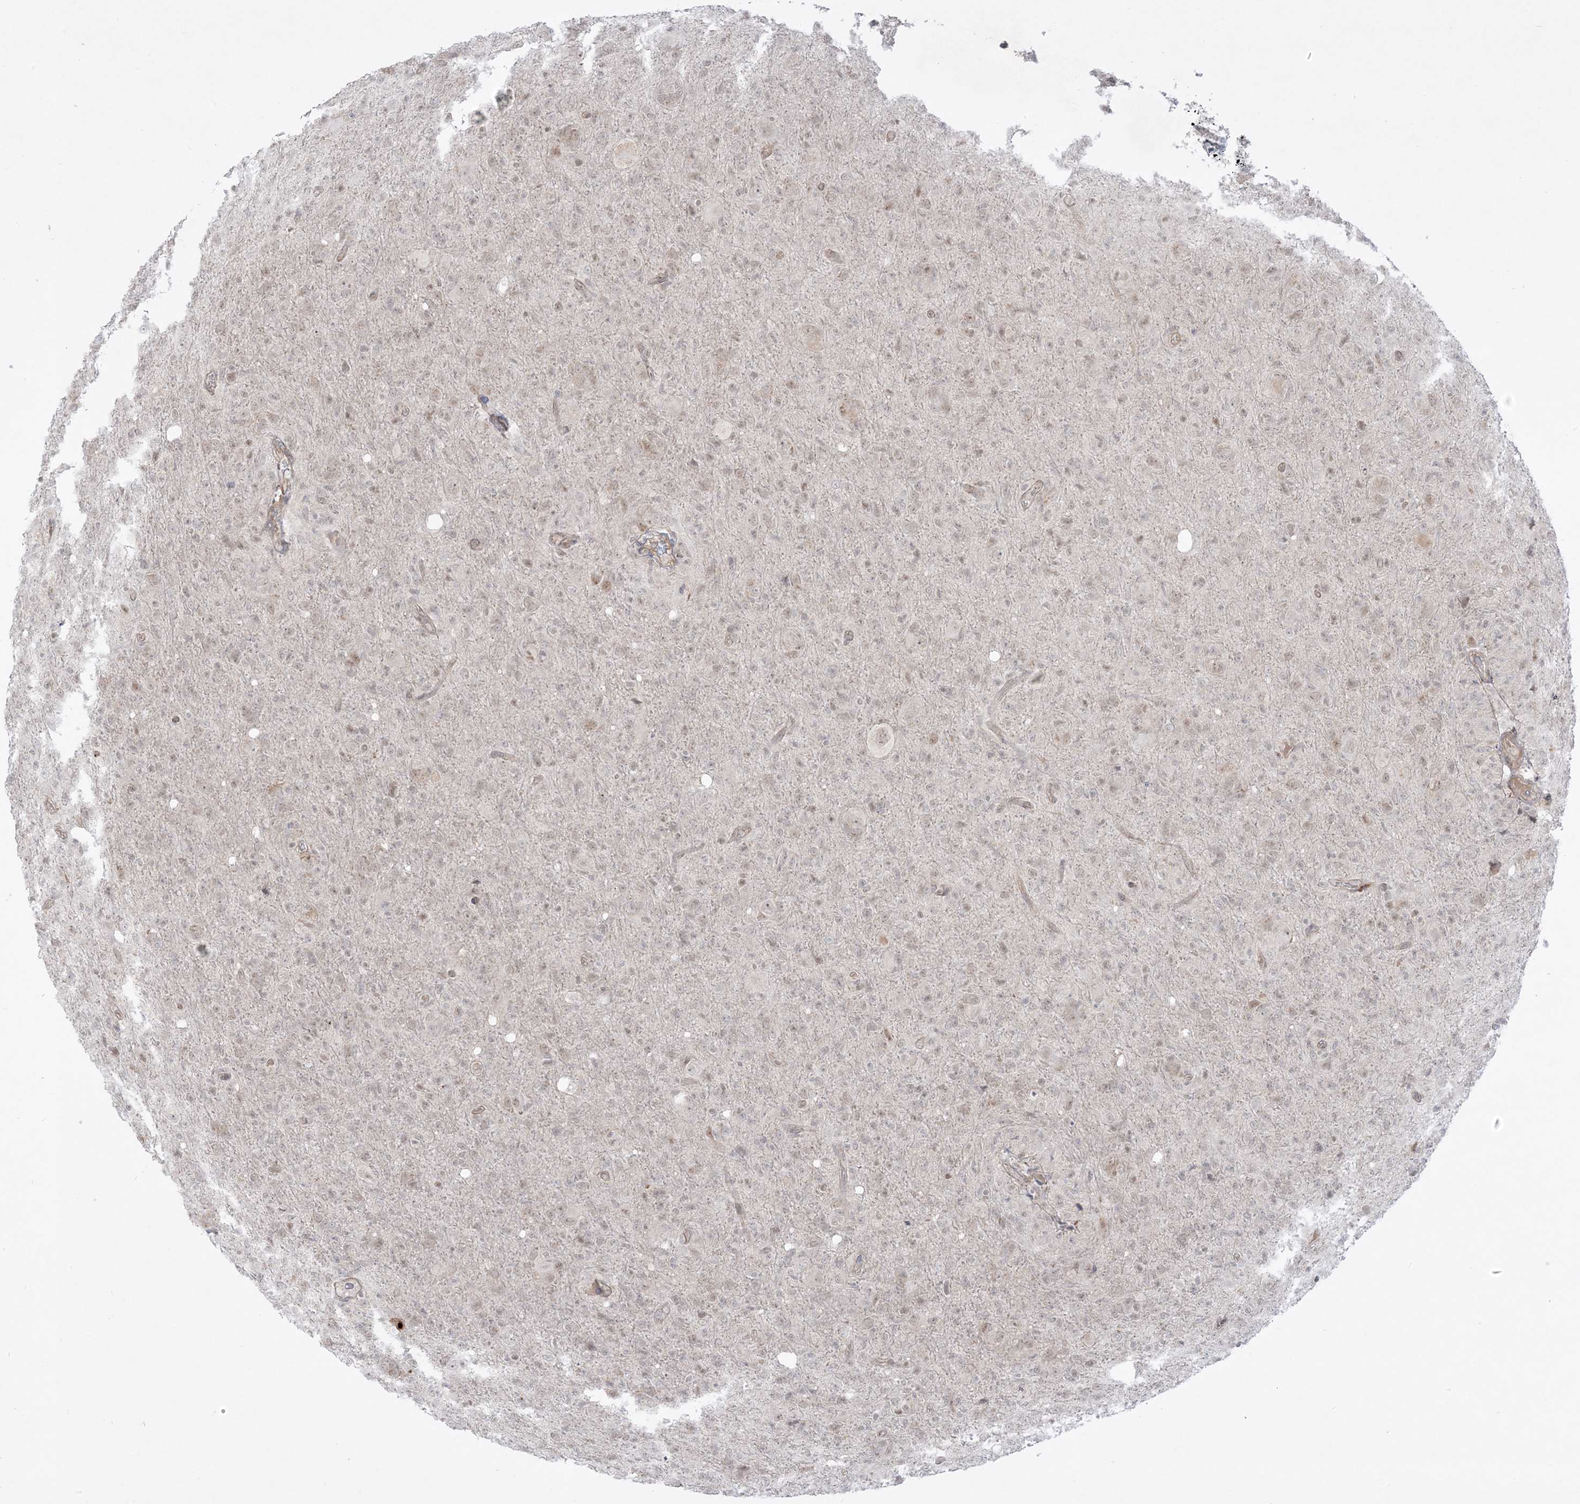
{"staining": {"intensity": "weak", "quantity": ">75%", "location": "nuclear"}, "tissue": "glioma", "cell_type": "Tumor cells", "image_type": "cancer", "snomed": [{"axis": "morphology", "description": "Glioma, malignant, High grade"}, {"axis": "topography", "description": "Brain"}], "caption": "Glioma tissue shows weak nuclear positivity in approximately >75% of tumor cells", "gene": "PTK6", "patient": {"sex": "female", "age": 57}}